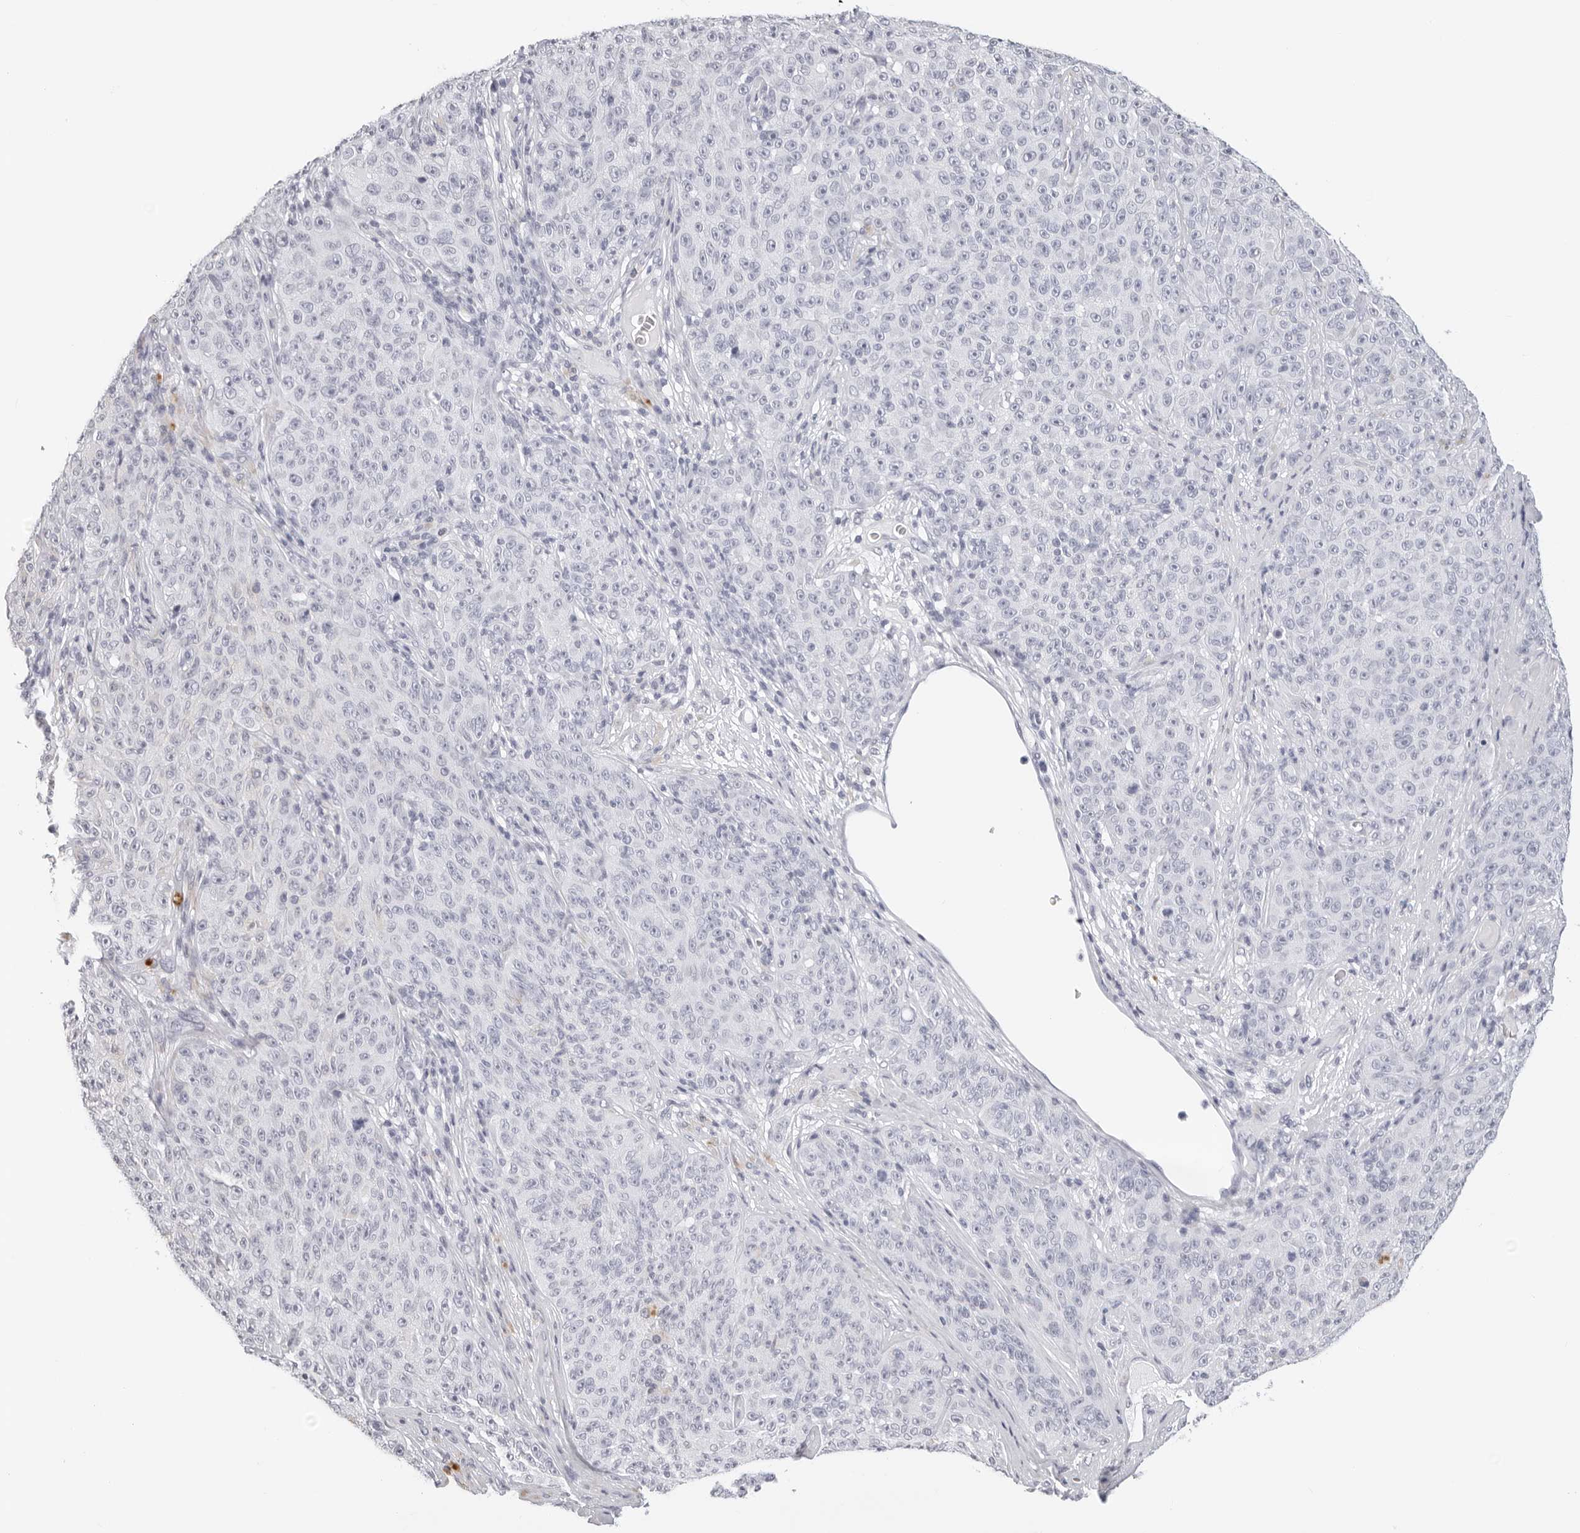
{"staining": {"intensity": "negative", "quantity": "none", "location": "none"}, "tissue": "melanoma", "cell_type": "Tumor cells", "image_type": "cancer", "snomed": [{"axis": "morphology", "description": "Malignant melanoma, NOS"}, {"axis": "topography", "description": "Skin"}], "caption": "Immunohistochemistry image of malignant melanoma stained for a protein (brown), which exhibits no expression in tumor cells. (DAB (3,3'-diaminobenzidine) immunohistochemistry (IHC) with hematoxylin counter stain).", "gene": "AGMAT", "patient": {"sex": "female", "age": 82}}